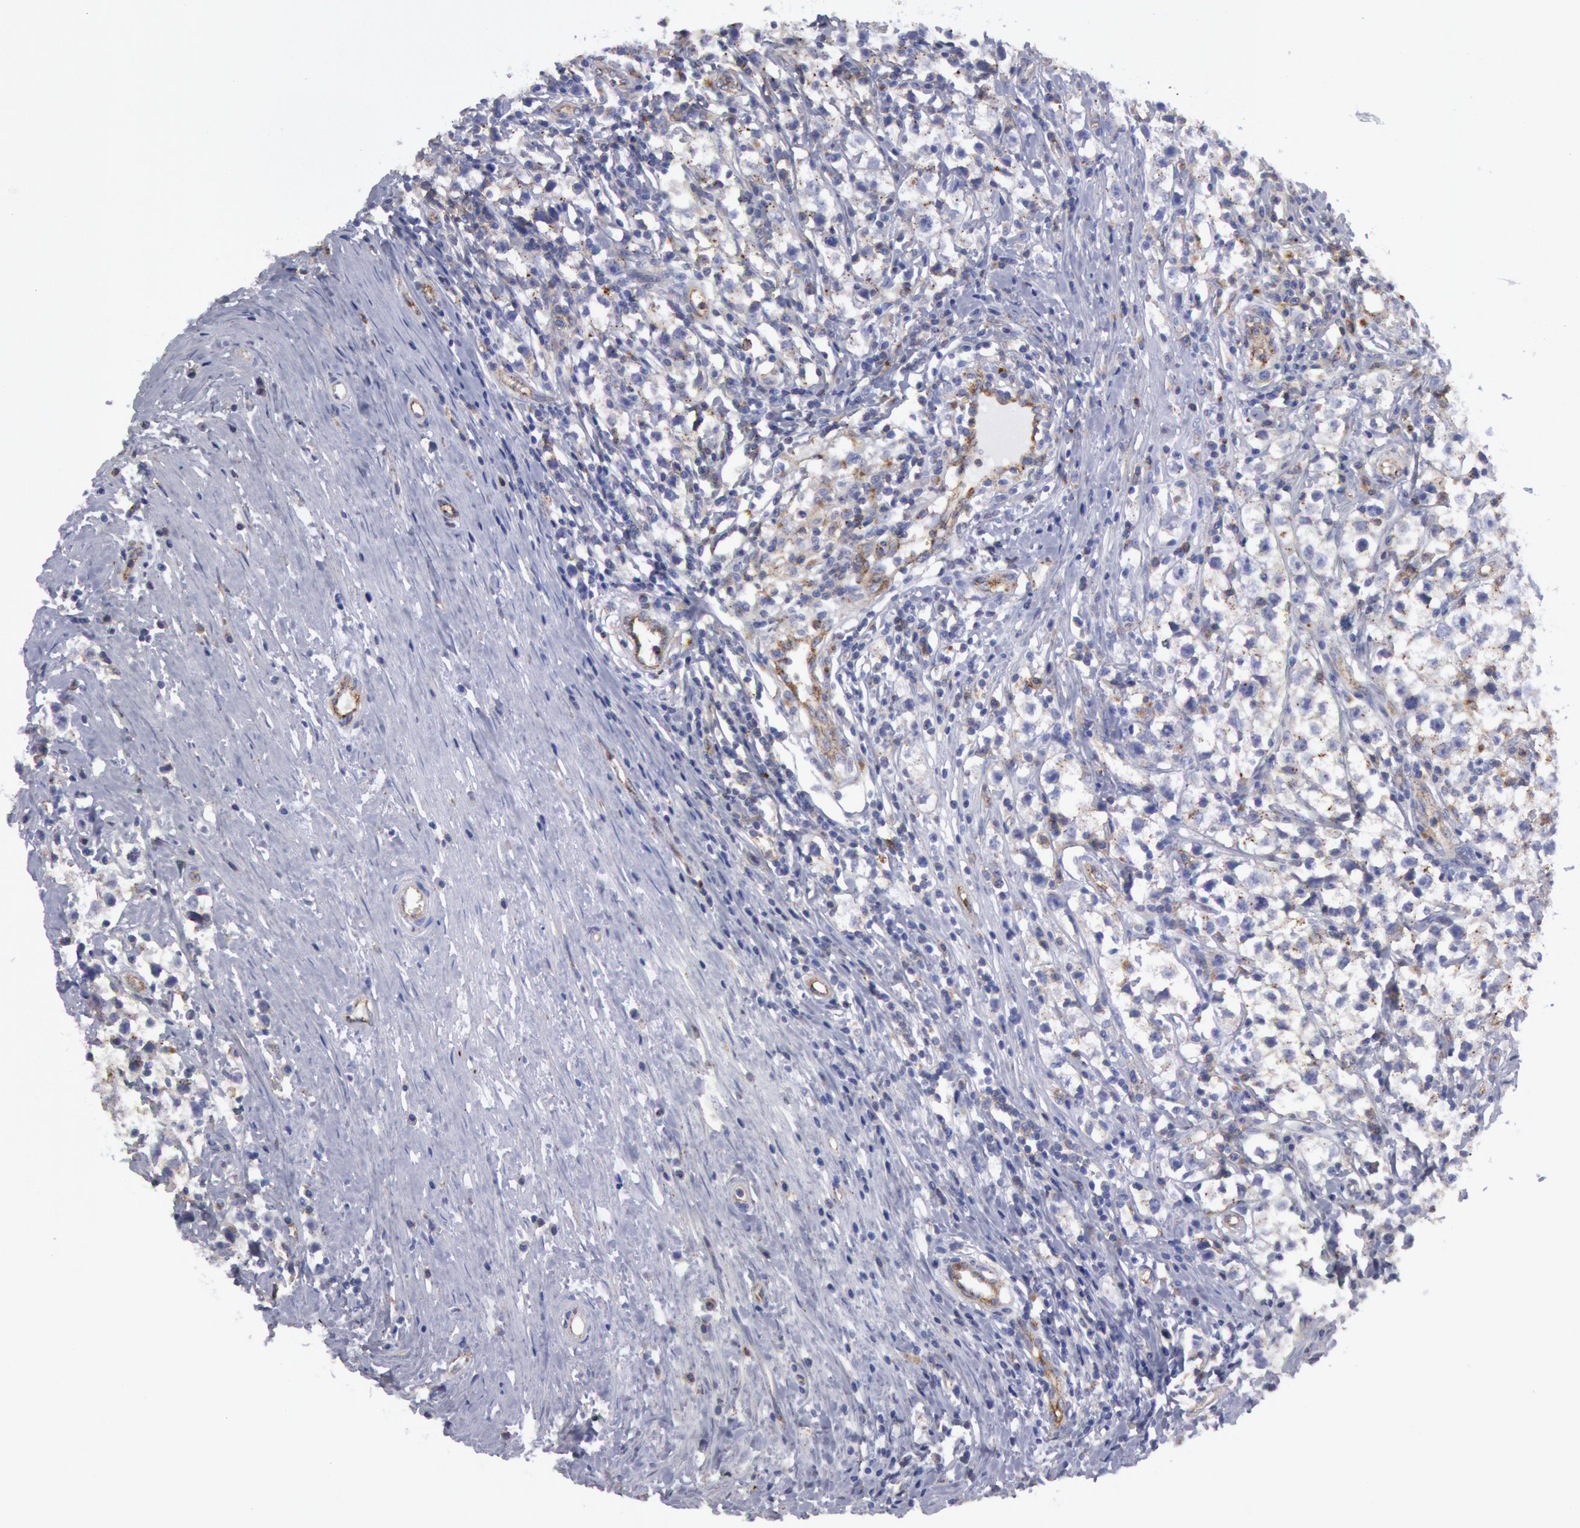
{"staining": {"intensity": "negative", "quantity": "none", "location": "none"}, "tissue": "testis cancer", "cell_type": "Tumor cells", "image_type": "cancer", "snomed": [{"axis": "morphology", "description": "Seminoma, NOS"}, {"axis": "topography", "description": "Testis"}], "caption": "High magnification brightfield microscopy of testis cancer (seminoma) stained with DAB (brown) and counterstained with hematoxylin (blue): tumor cells show no significant positivity.", "gene": "FLOT1", "patient": {"sex": "male", "age": 35}}